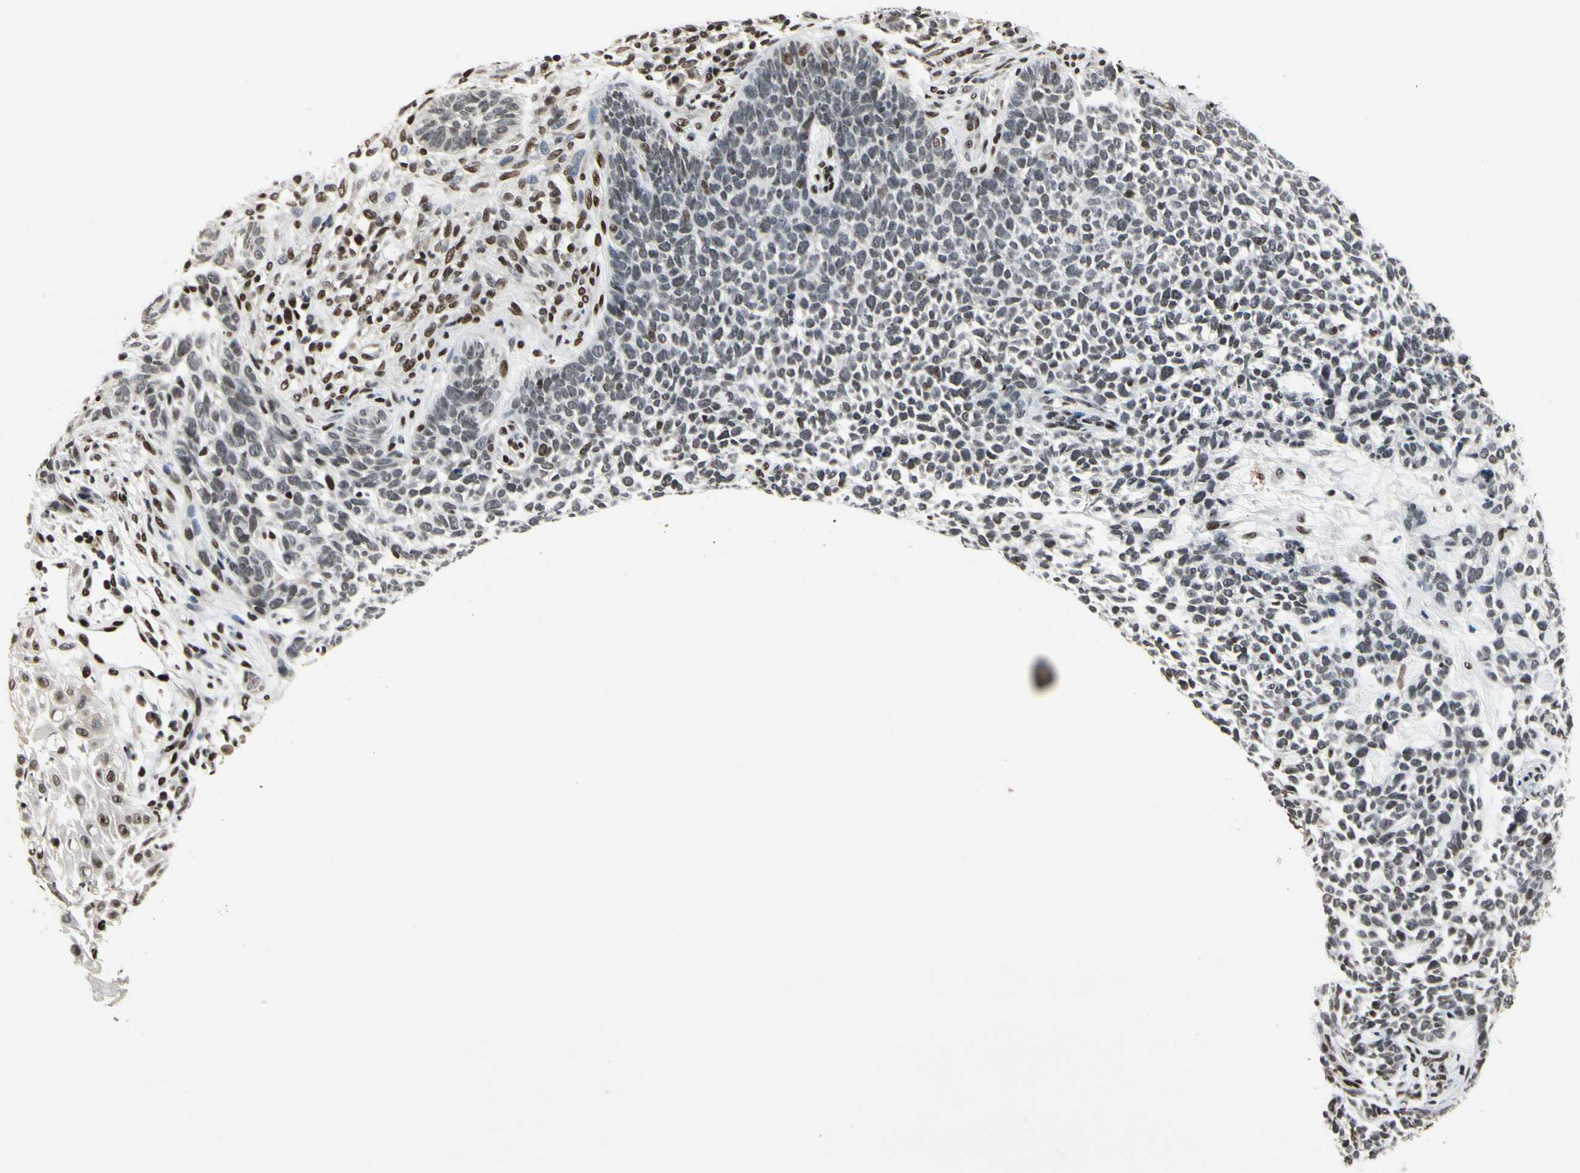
{"staining": {"intensity": "weak", "quantity": ">75%", "location": "nuclear"}, "tissue": "skin cancer", "cell_type": "Tumor cells", "image_type": "cancer", "snomed": [{"axis": "morphology", "description": "Basal cell carcinoma"}, {"axis": "topography", "description": "Skin"}], "caption": "Brown immunohistochemical staining in human skin cancer shows weak nuclear expression in approximately >75% of tumor cells. The protein is stained brown, and the nuclei are stained in blue (DAB IHC with brightfield microscopy, high magnification).", "gene": "RECQL", "patient": {"sex": "female", "age": 84}}